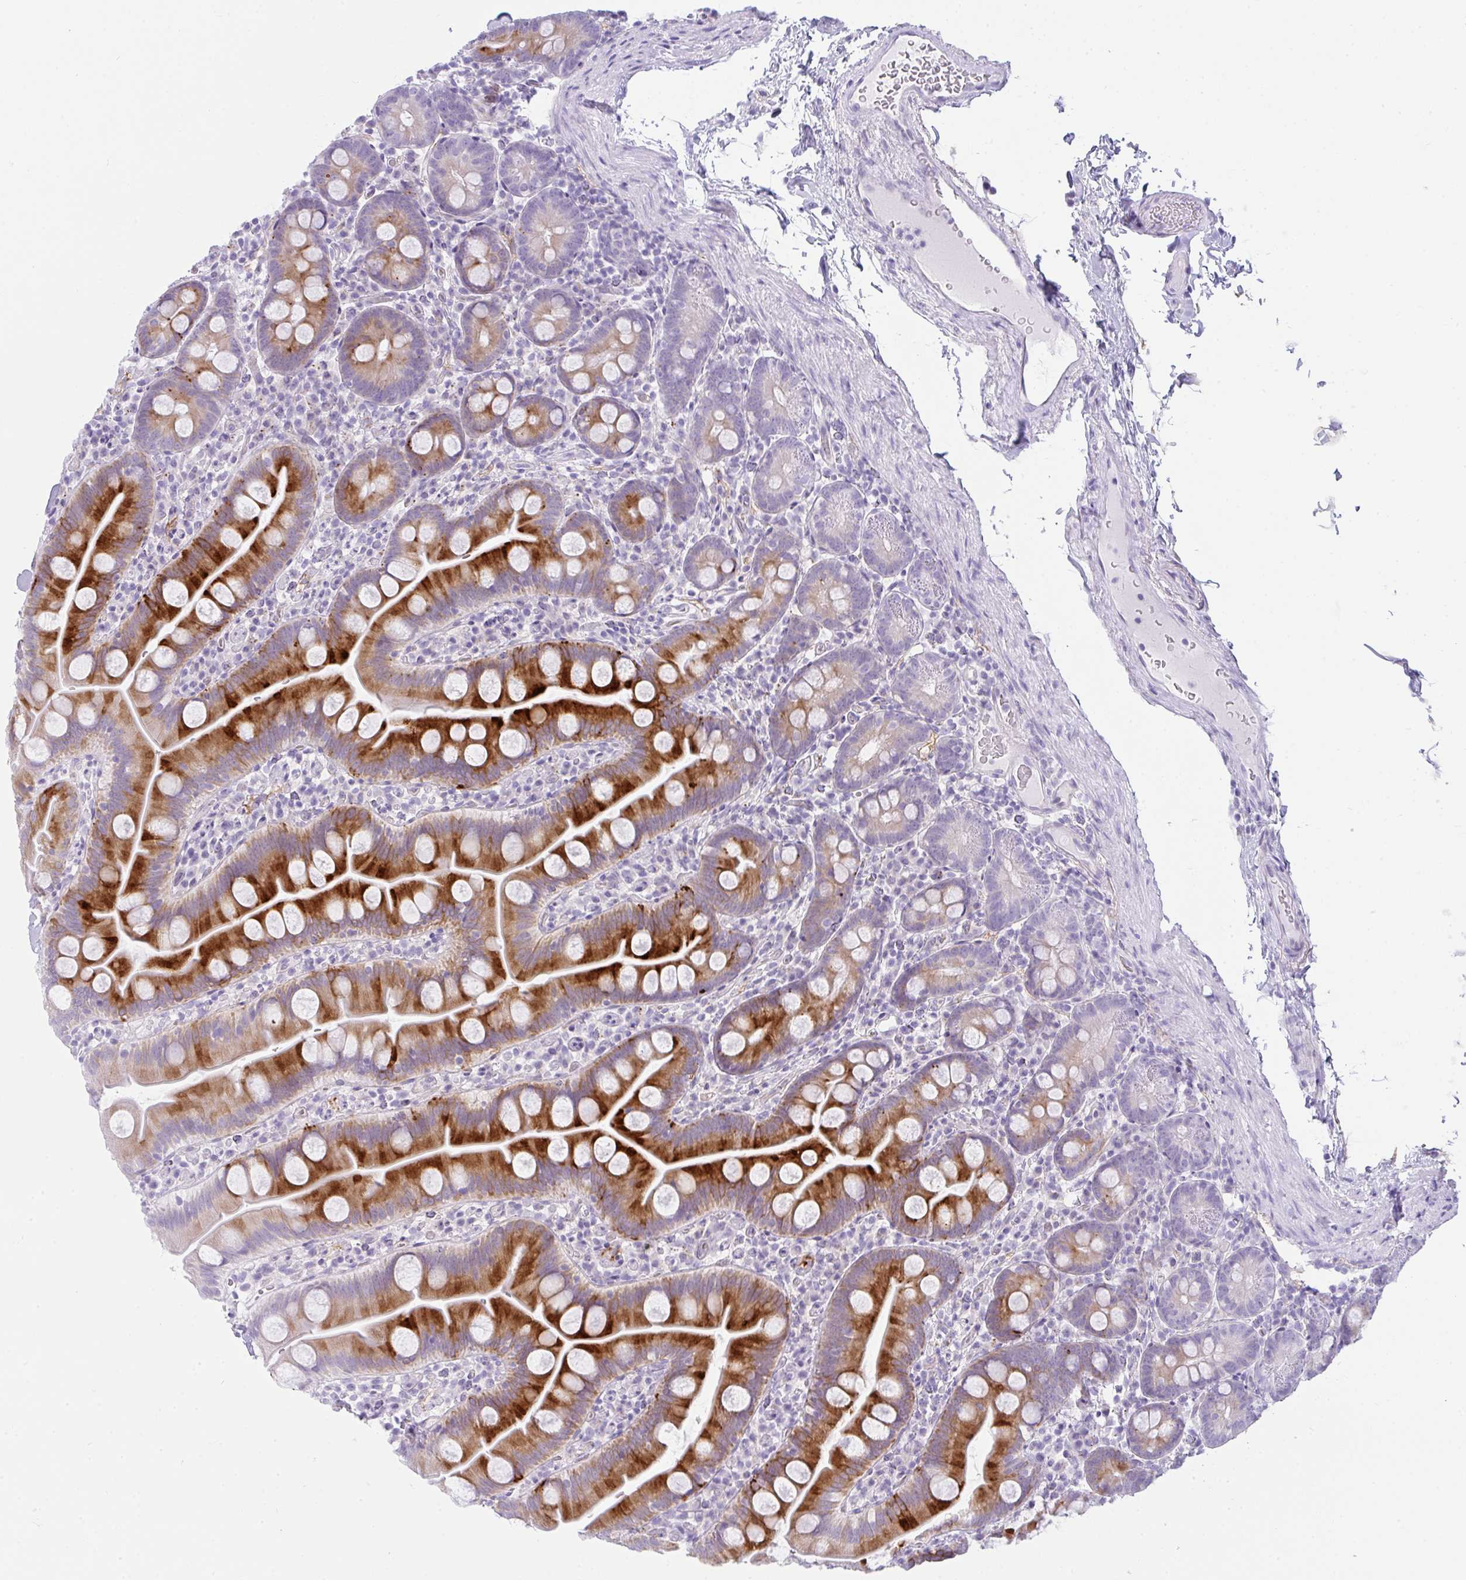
{"staining": {"intensity": "strong", "quantity": "25%-75%", "location": "cytoplasmic/membranous"}, "tissue": "small intestine", "cell_type": "Glandular cells", "image_type": "normal", "snomed": [{"axis": "morphology", "description": "Normal tissue, NOS"}, {"axis": "topography", "description": "Small intestine"}], "caption": "The histopathology image demonstrates staining of benign small intestine, revealing strong cytoplasmic/membranous protein expression (brown color) within glandular cells.", "gene": "RASL10A", "patient": {"sex": "female", "age": 68}}